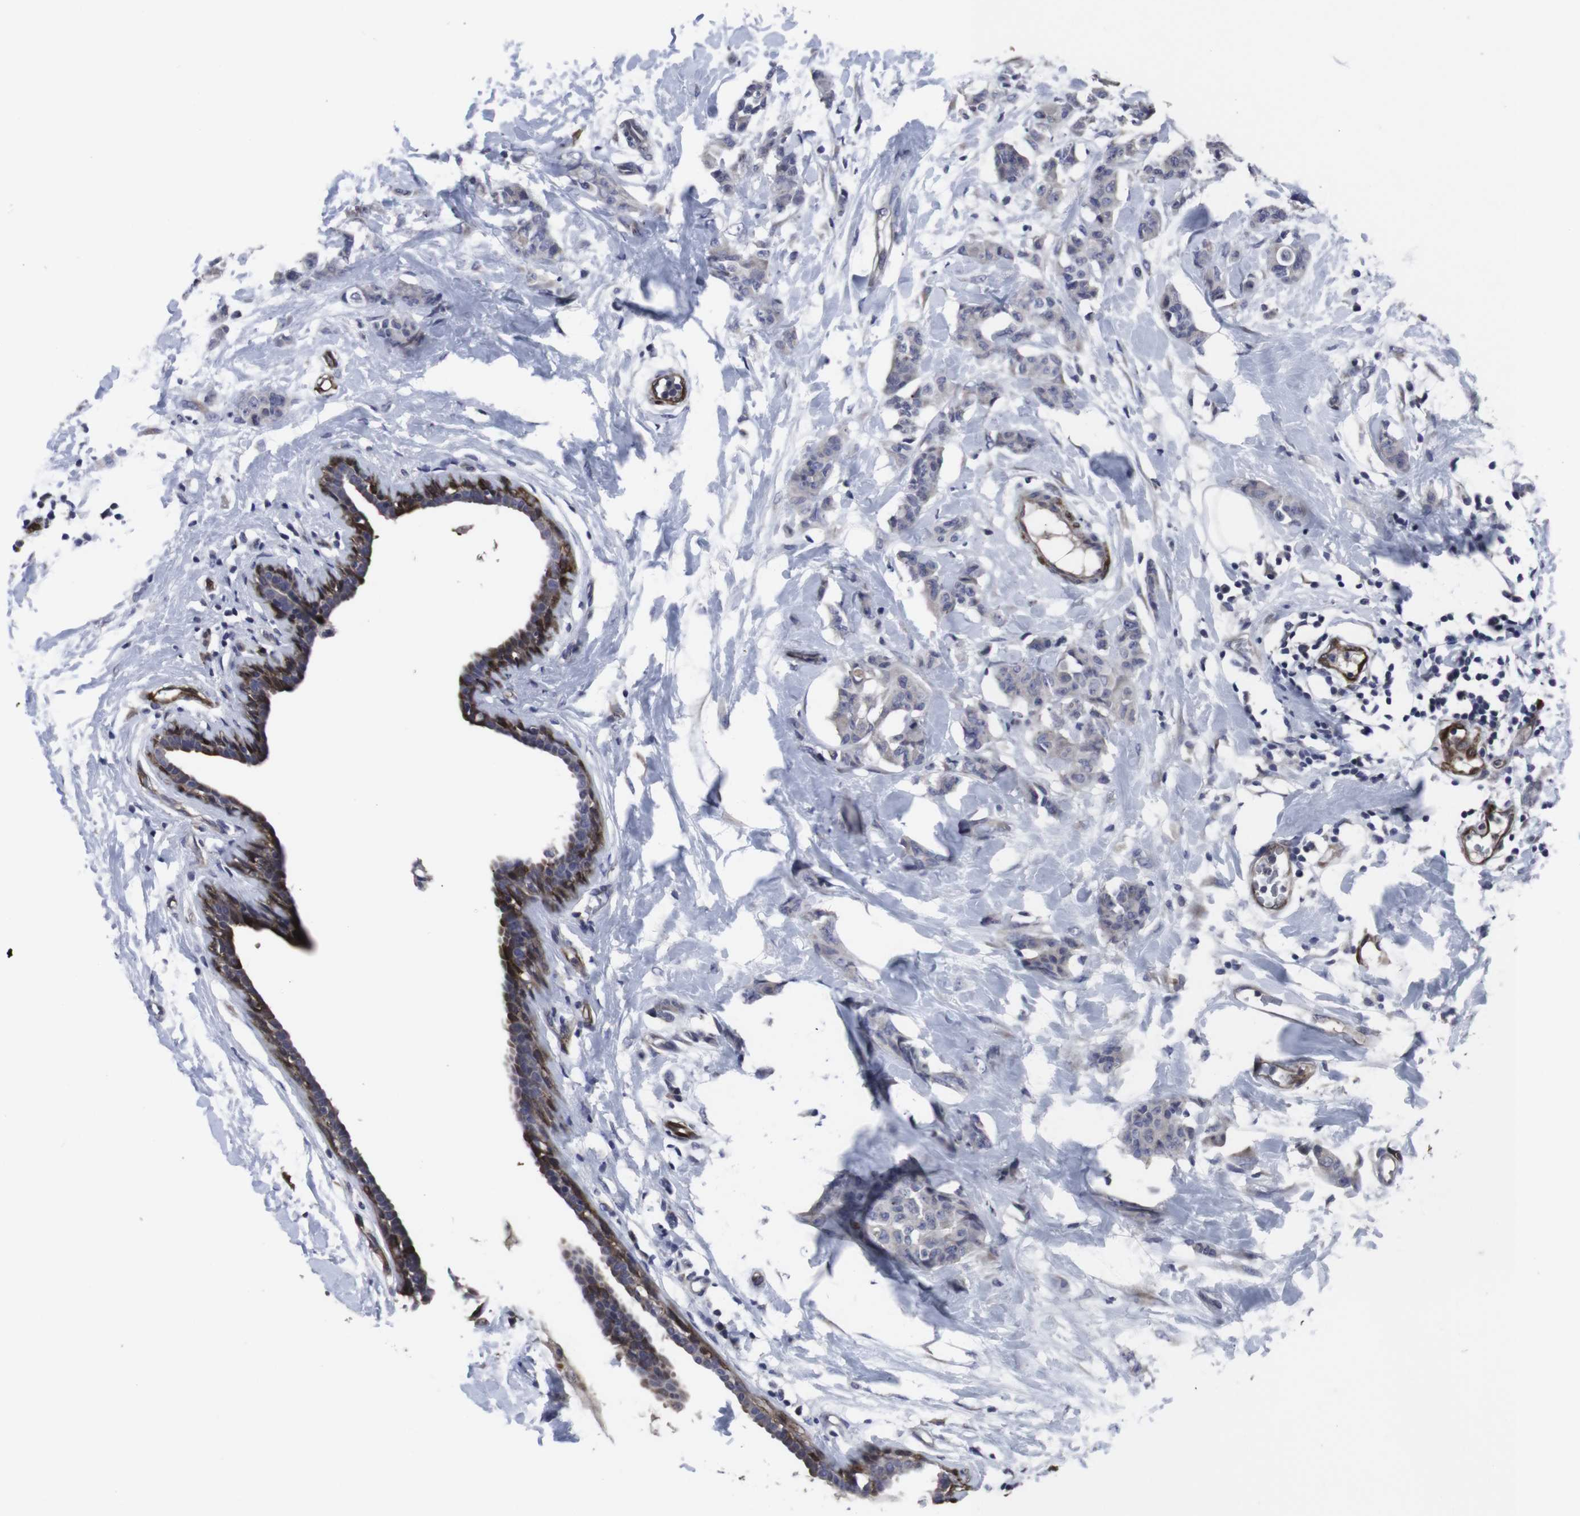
{"staining": {"intensity": "negative", "quantity": "none", "location": "none"}, "tissue": "breast cancer", "cell_type": "Tumor cells", "image_type": "cancer", "snomed": [{"axis": "morphology", "description": "Normal tissue, NOS"}, {"axis": "morphology", "description": "Duct carcinoma"}, {"axis": "topography", "description": "Breast"}], "caption": "The immunohistochemistry image has no significant expression in tumor cells of breast invasive ductal carcinoma tissue. The staining is performed using DAB brown chromogen with nuclei counter-stained in using hematoxylin.", "gene": "SNCG", "patient": {"sex": "female", "age": 40}}